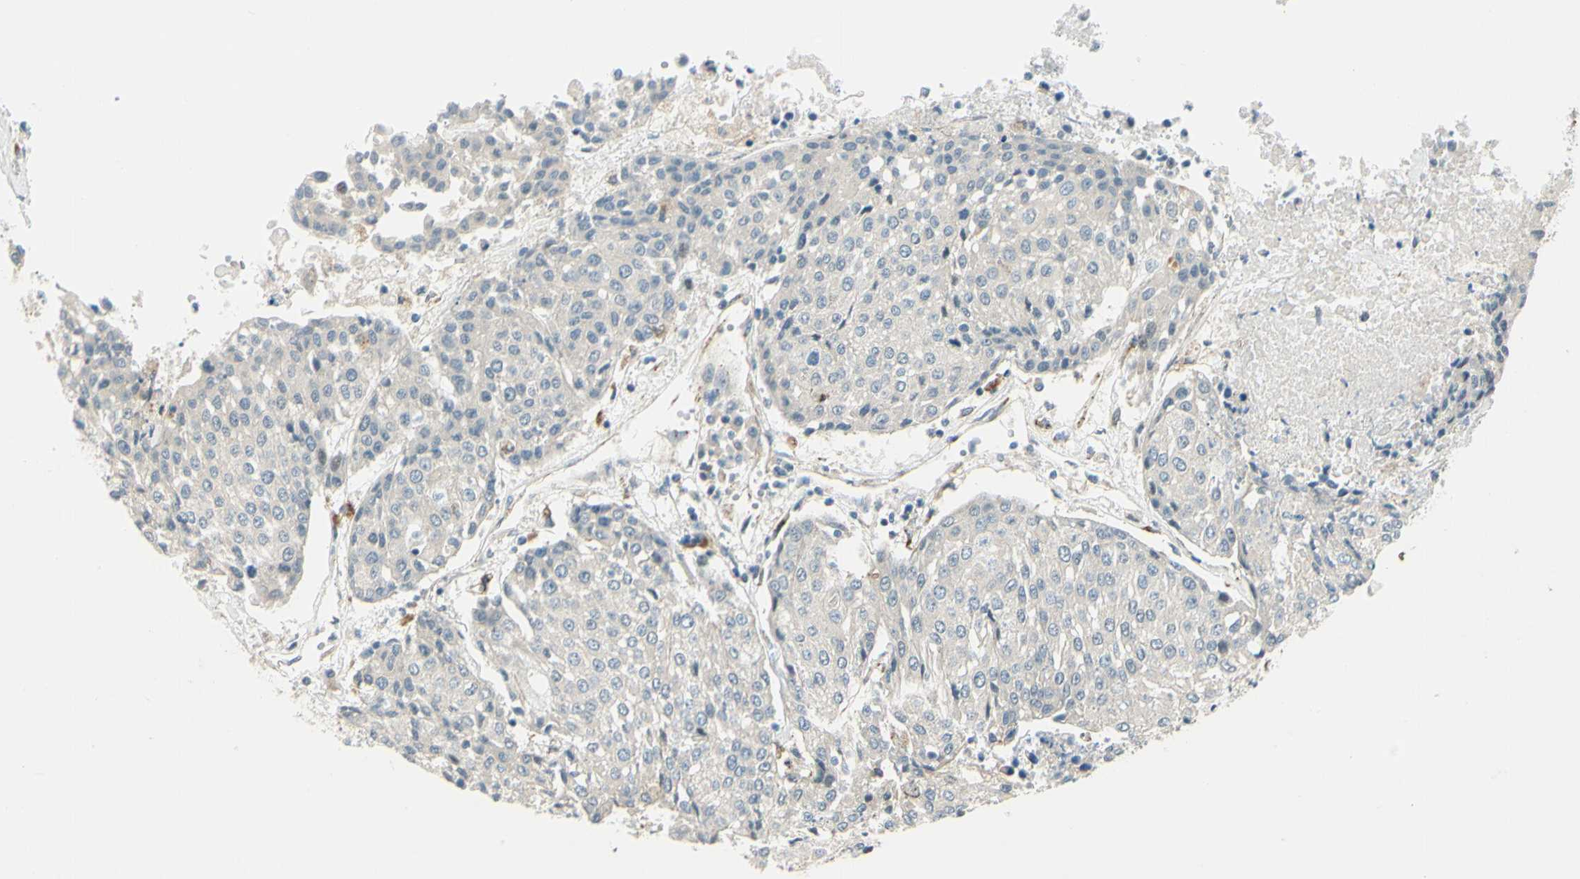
{"staining": {"intensity": "negative", "quantity": "none", "location": "none"}, "tissue": "urothelial cancer", "cell_type": "Tumor cells", "image_type": "cancer", "snomed": [{"axis": "morphology", "description": "Urothelial carcinoma, High grade"}, {"axis": "topography", "description": "Urinary bladder"}], "caption": "This is an immunohistochemistry micrograph of urothelial cancer. There is no expression in tumor cells.", "gene": "LAMA3", "patient": {"sex": "female", "age": 85}}